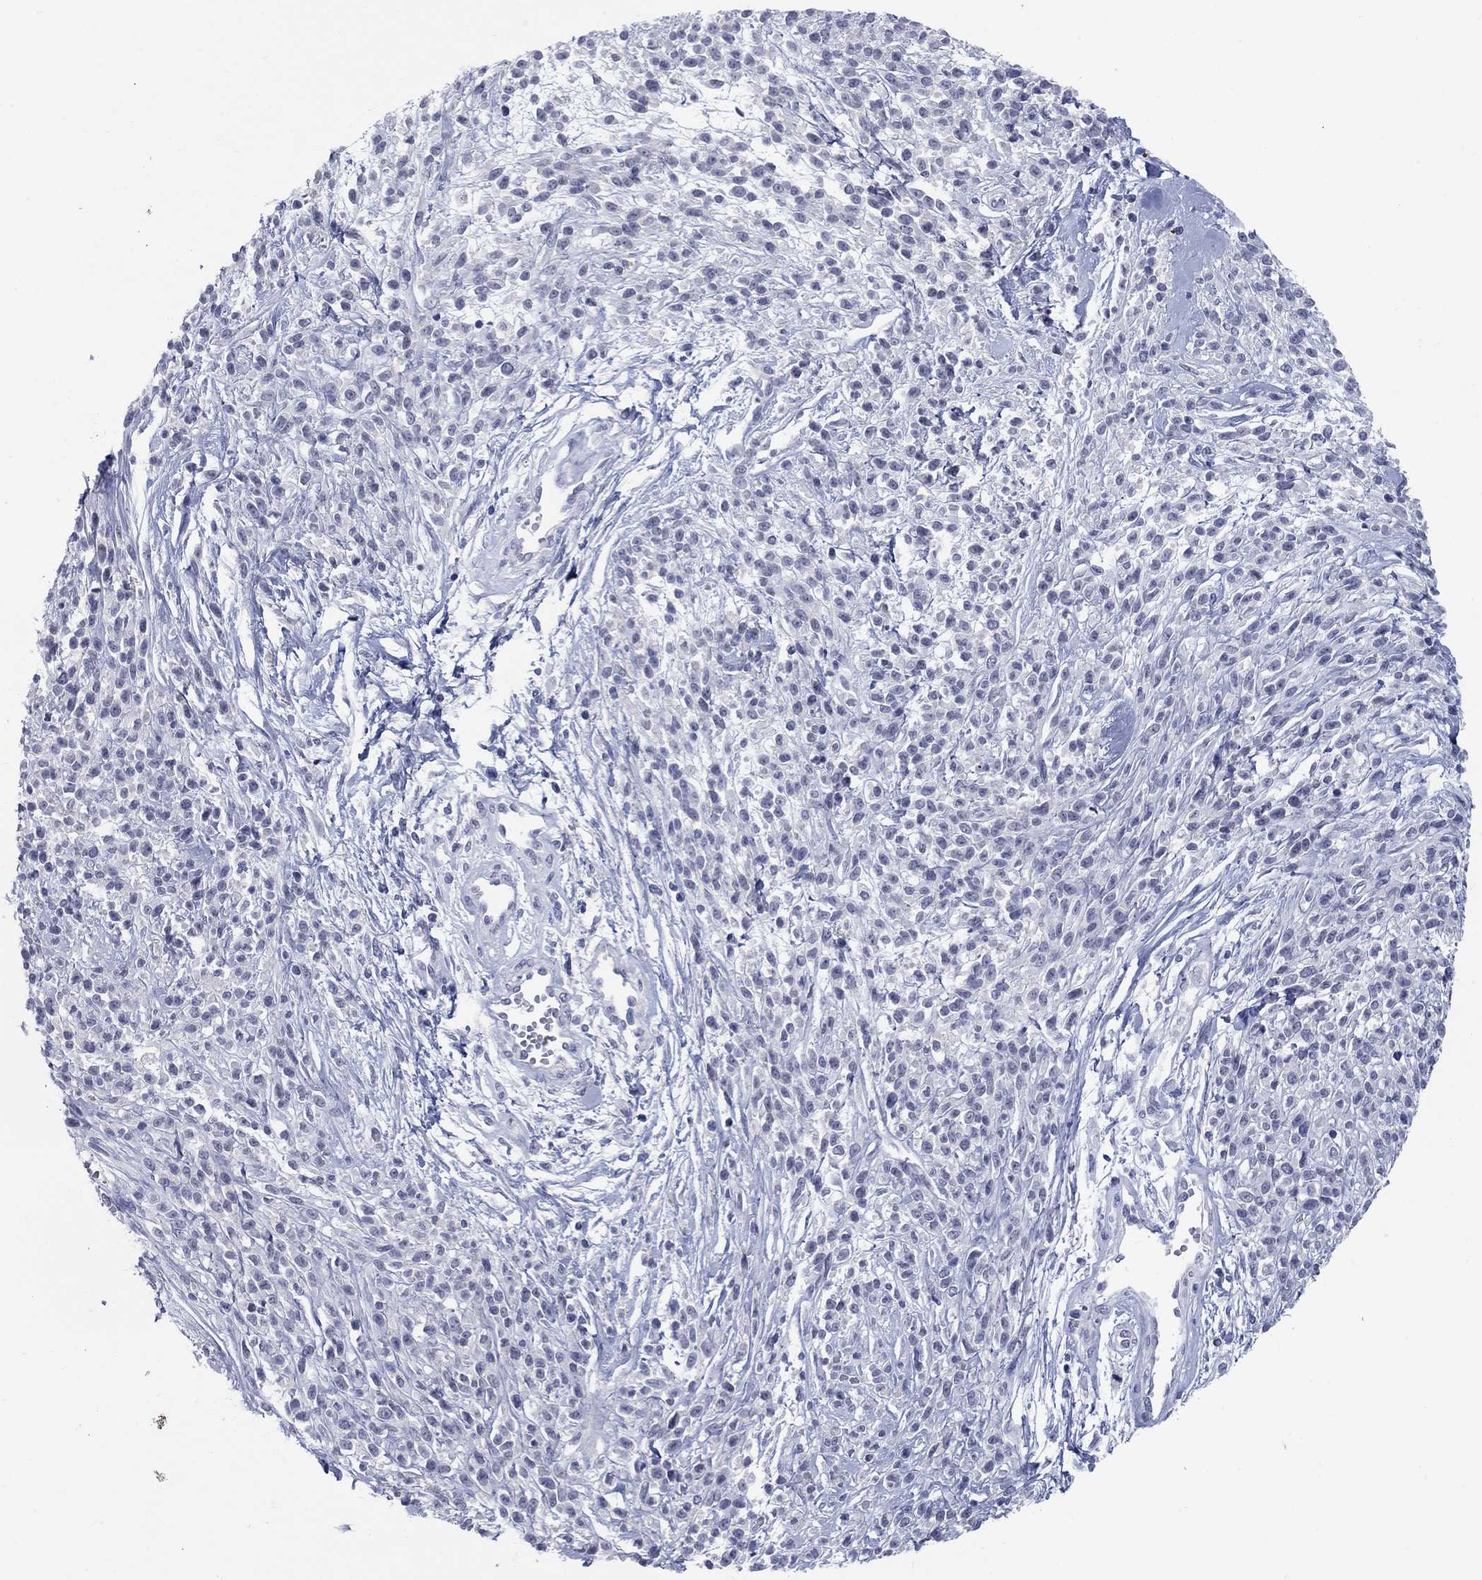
{"staining": {"intensity": "negative", "quantity": "none", "location": "none"}, "tissue": "melanoma", "cell_type": "Tumor cells", "image_type": "cancer", "snomed": [{"axis": "morphology", "description": "Malignant melanoma, NOS"}, {"axis": "topography", "description": "Skin"}, {"axis": "topography", "description": "Skin of trunk"}], "caption": "A high-resolution image shows immunohistochemistry staining of melanoma, which displays no significant expression in tumor cells. (Stains: DAB IHC with hematoxylin counter stain, Microscopy: brightfield microscopy at high magnification).", "gene": "ELAVL4", "patient": {"sex": "male", "age": 74}}